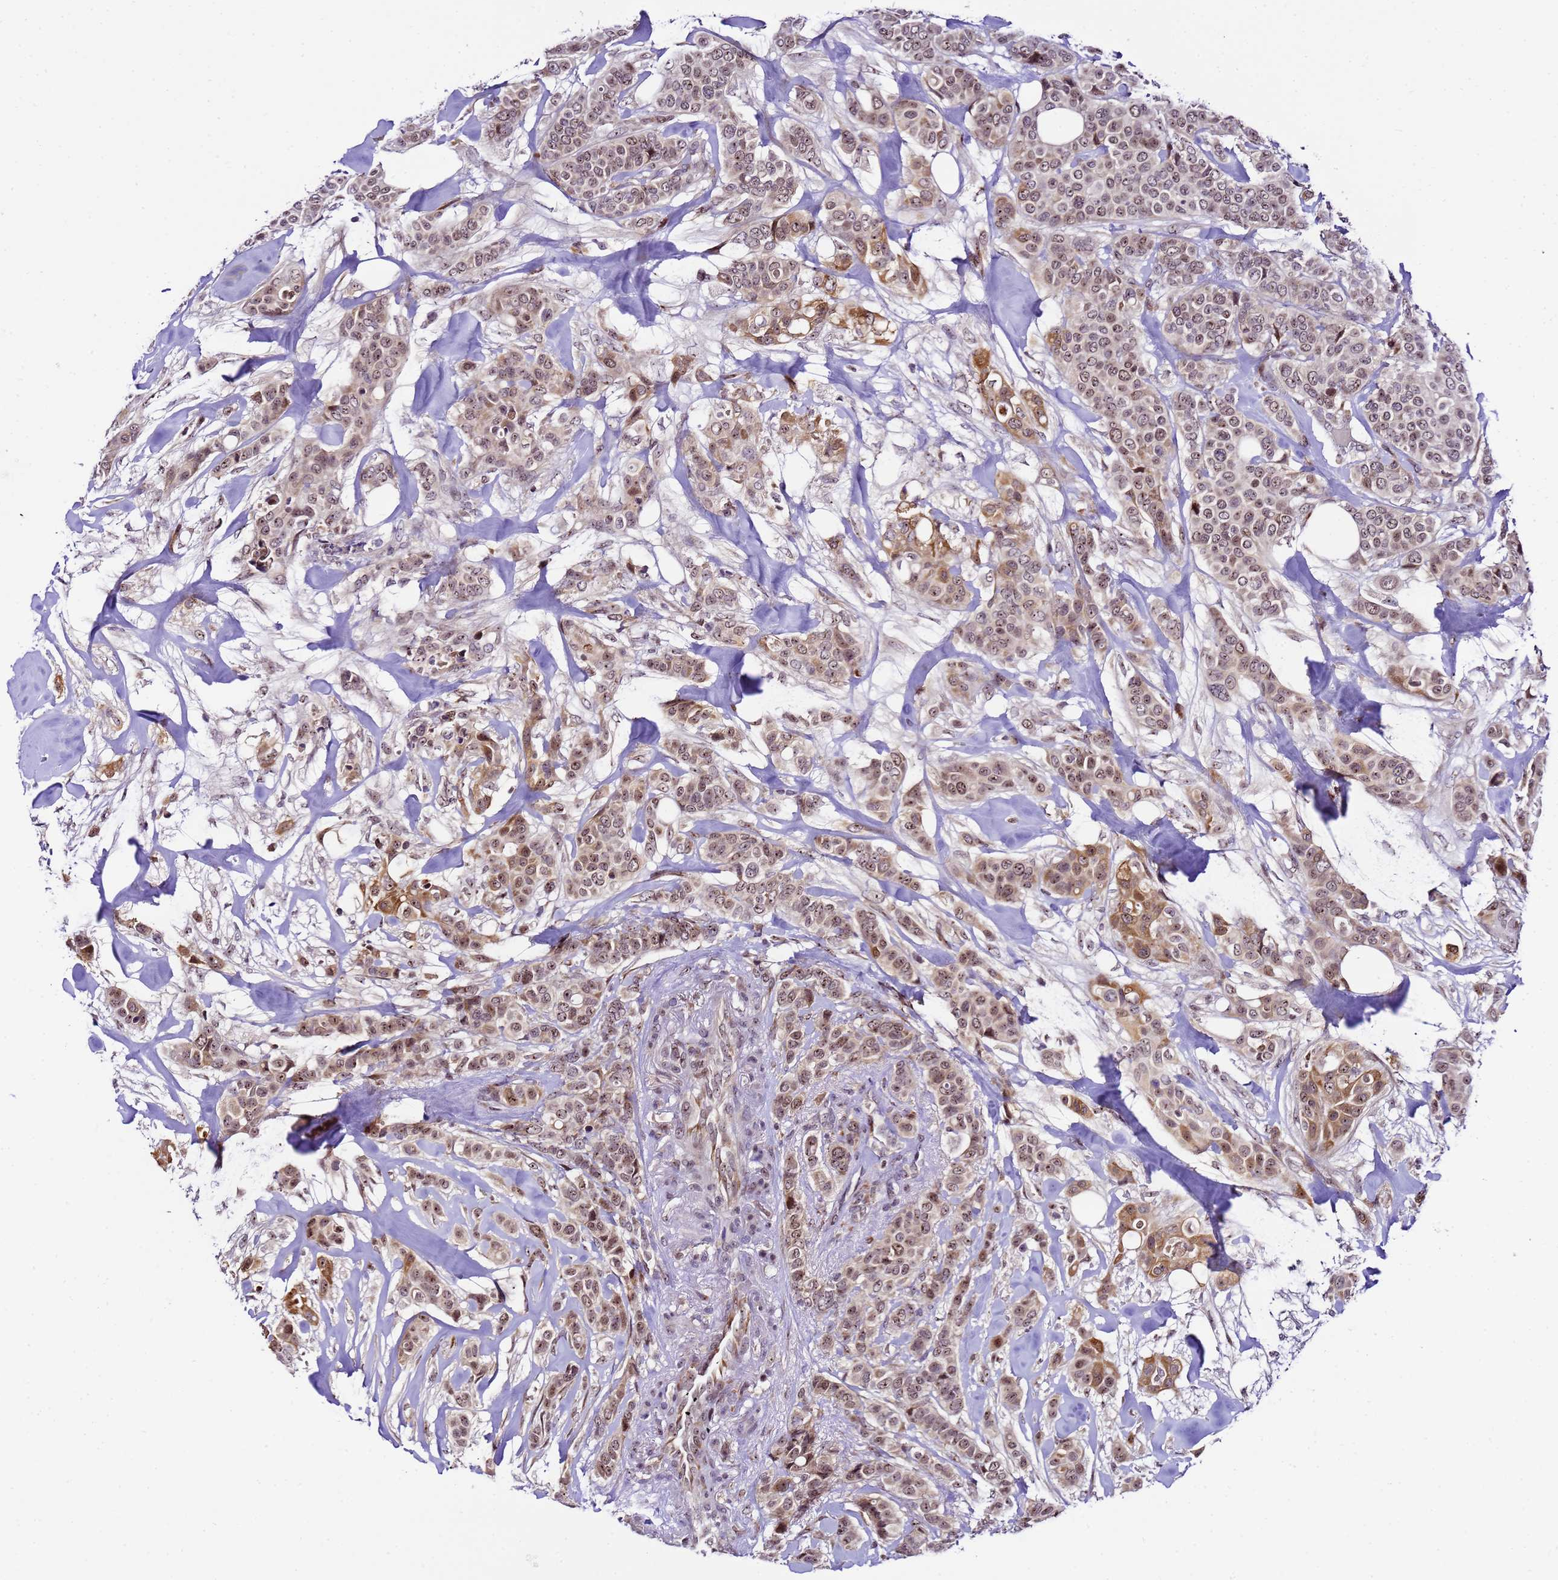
{"staining": {"intensity": "moderate", "quantity": ">75%", "location": "cytoplasmic/membranous,nuclear"}, "tissue": "breast cancer", "cell_type": "Tumor cells", "image_type": "cancer", "snomed": [{"axis": "morphology", "description": "Lobular carcinoma"}, {"axis": "topography", "description": "Breast"}], "caption": "Immunohistochemistry (DAB (3,3'-diaminobenzidine)) staining of human lobular carcinoma (breast) demonstrates moderate cytoplasmic/membranous and nuclear protein positivity in about >75% of tumor cells. (IHC, brightfield microscopy, high magnification).", "gene": "SLX4IP", "patient": {"sex": "female", "age": 51}}